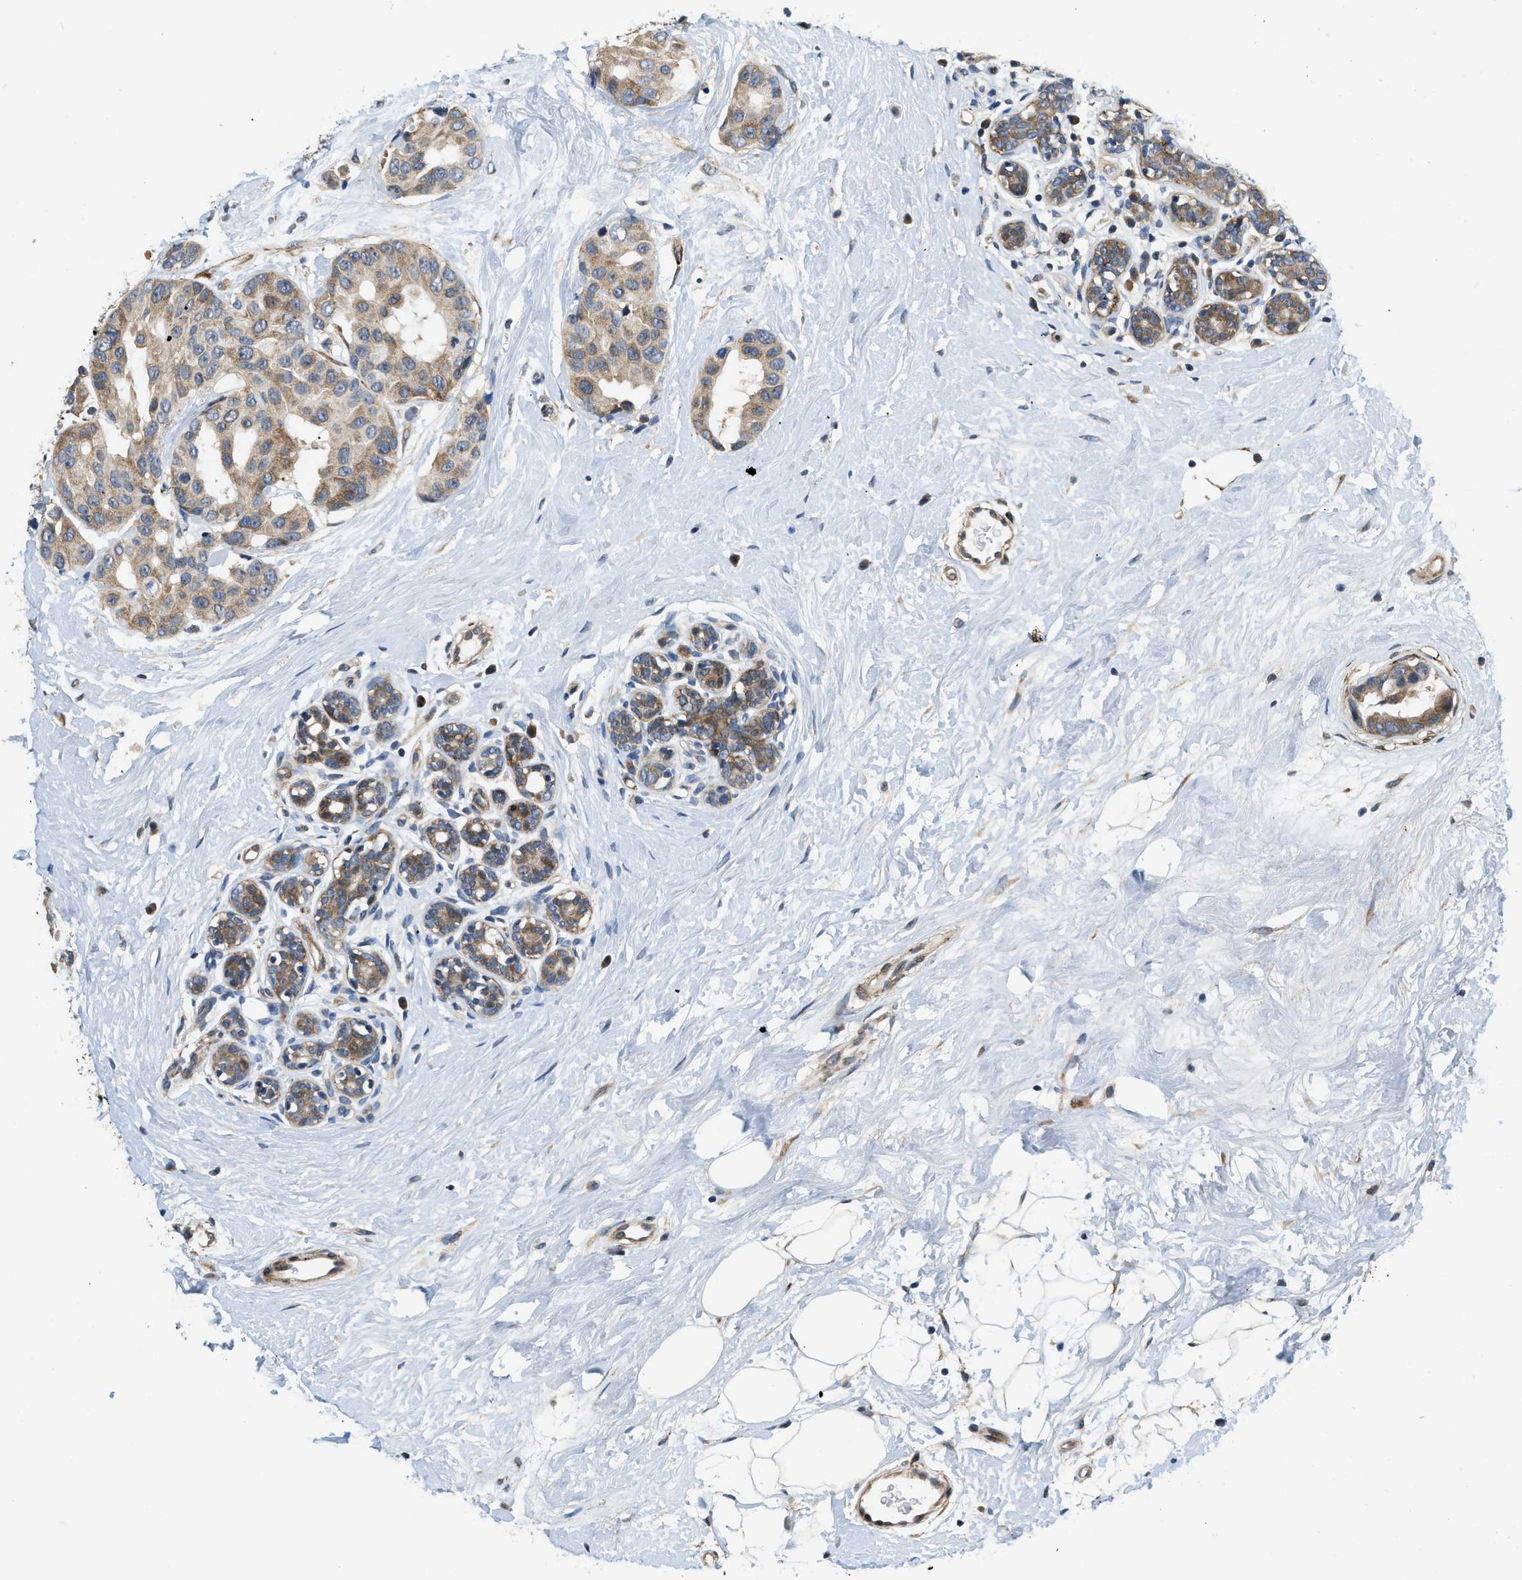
{"staining": {"intensity": "weak", "quantity": ">75%", "location": "cytoplasmic/membranous"}, "tissue": "breast cancer", "cell_type": "Tumor cells", "image_type": "cancer", "snomed": [{"axis": "morphology", "description": "Normal tissue, NOS"}, {"axis": "morphology", "description": "Duct carcinoma"}, {"axis": "topography", "description": "Breast"}], "caption": "A brown stain labels weak cytoplasmic/membranous staining of a protein in breast cancer (invasive ductal carcinoma) tumor cells.", "gene": "ZNF599", "patient": {"sex": "female", "age": 39}}